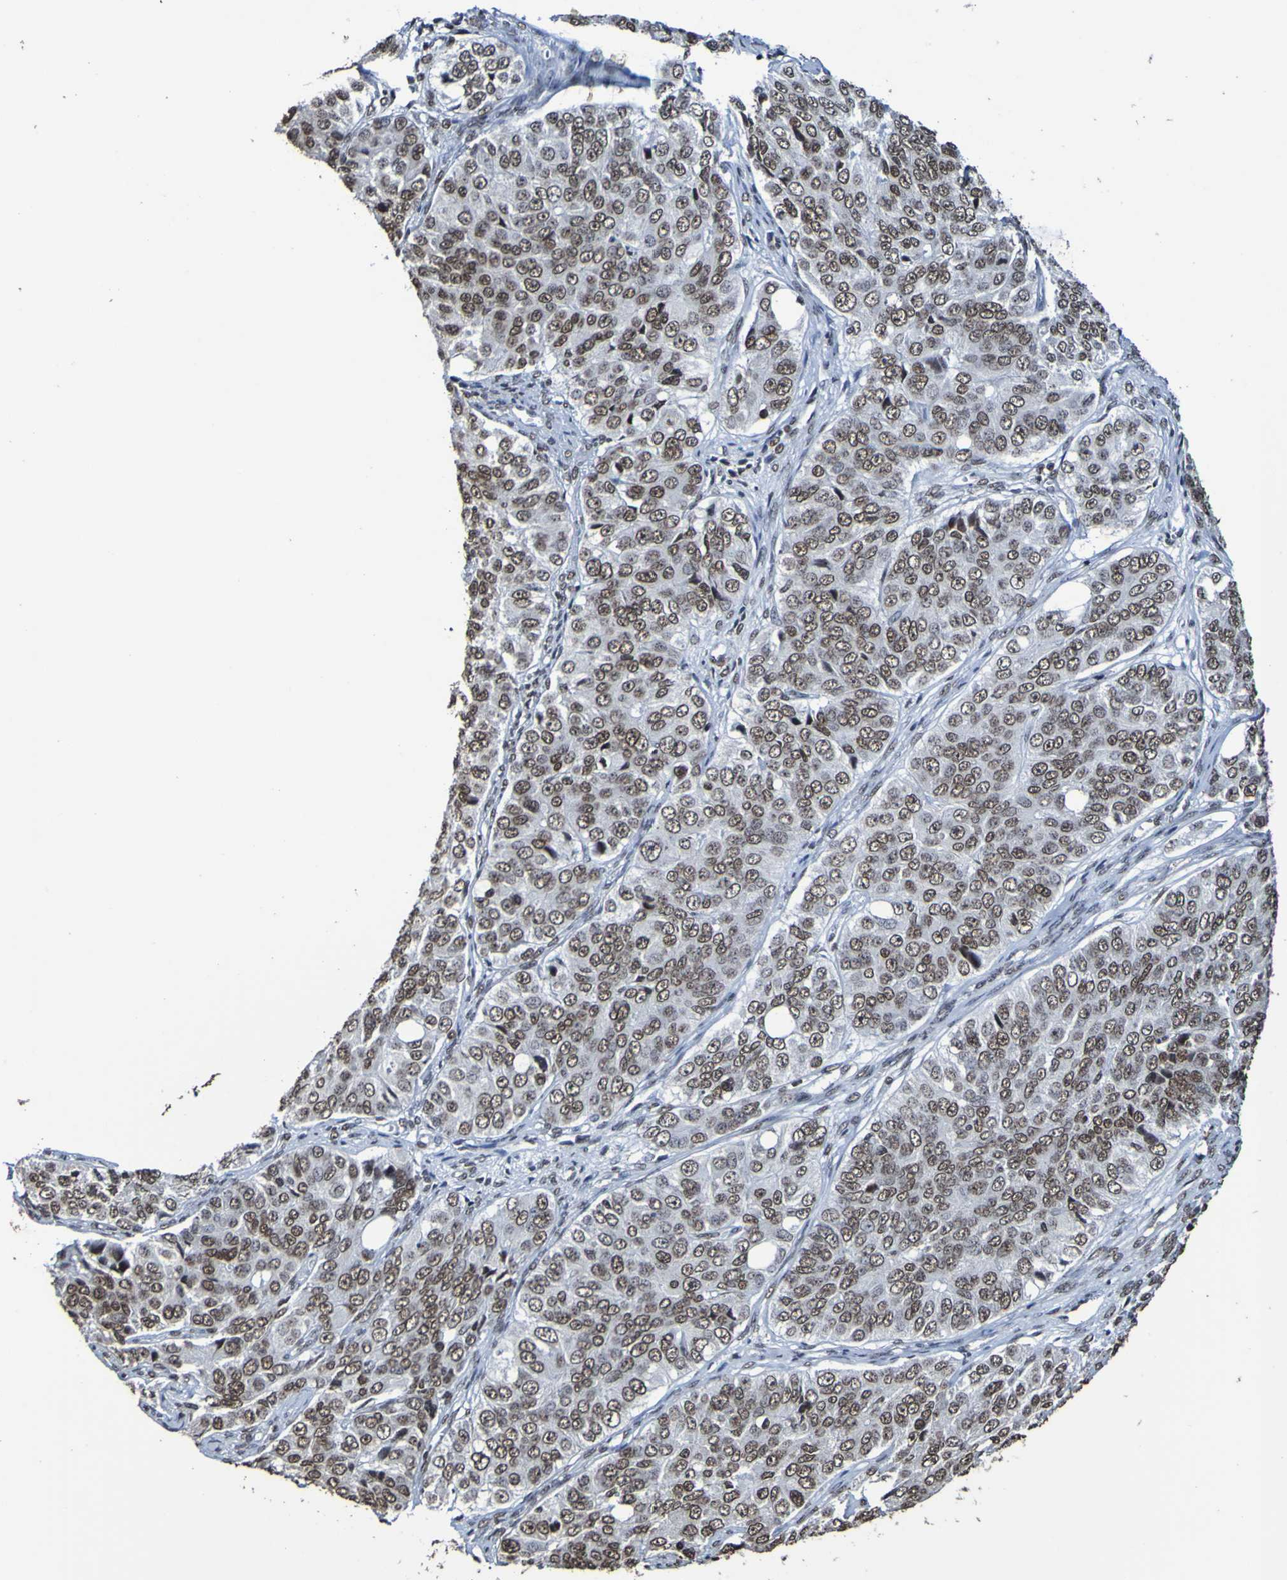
{"staining": {"intensity": "moderate", "quantity": ">75%", "location": "nuclear"}, "tissue": "ovarian cancer", "cell_type": "Tumor cells", "image_type": "cancer", "snomed": [{"axis": "morphology", "description": "Carcinoma, endometroid"}, {"axis": "topography", "description": "Ovary"}], "caption": "This is a photomicrograph of immunohistochemistry (IHC) staining of ovarian cancer (endometroid carcinoma), which shows moderate positivity in the nuclear of tumor cells.", "gene": "GFI1", "patient": {"sex": "female", "age": 51}}